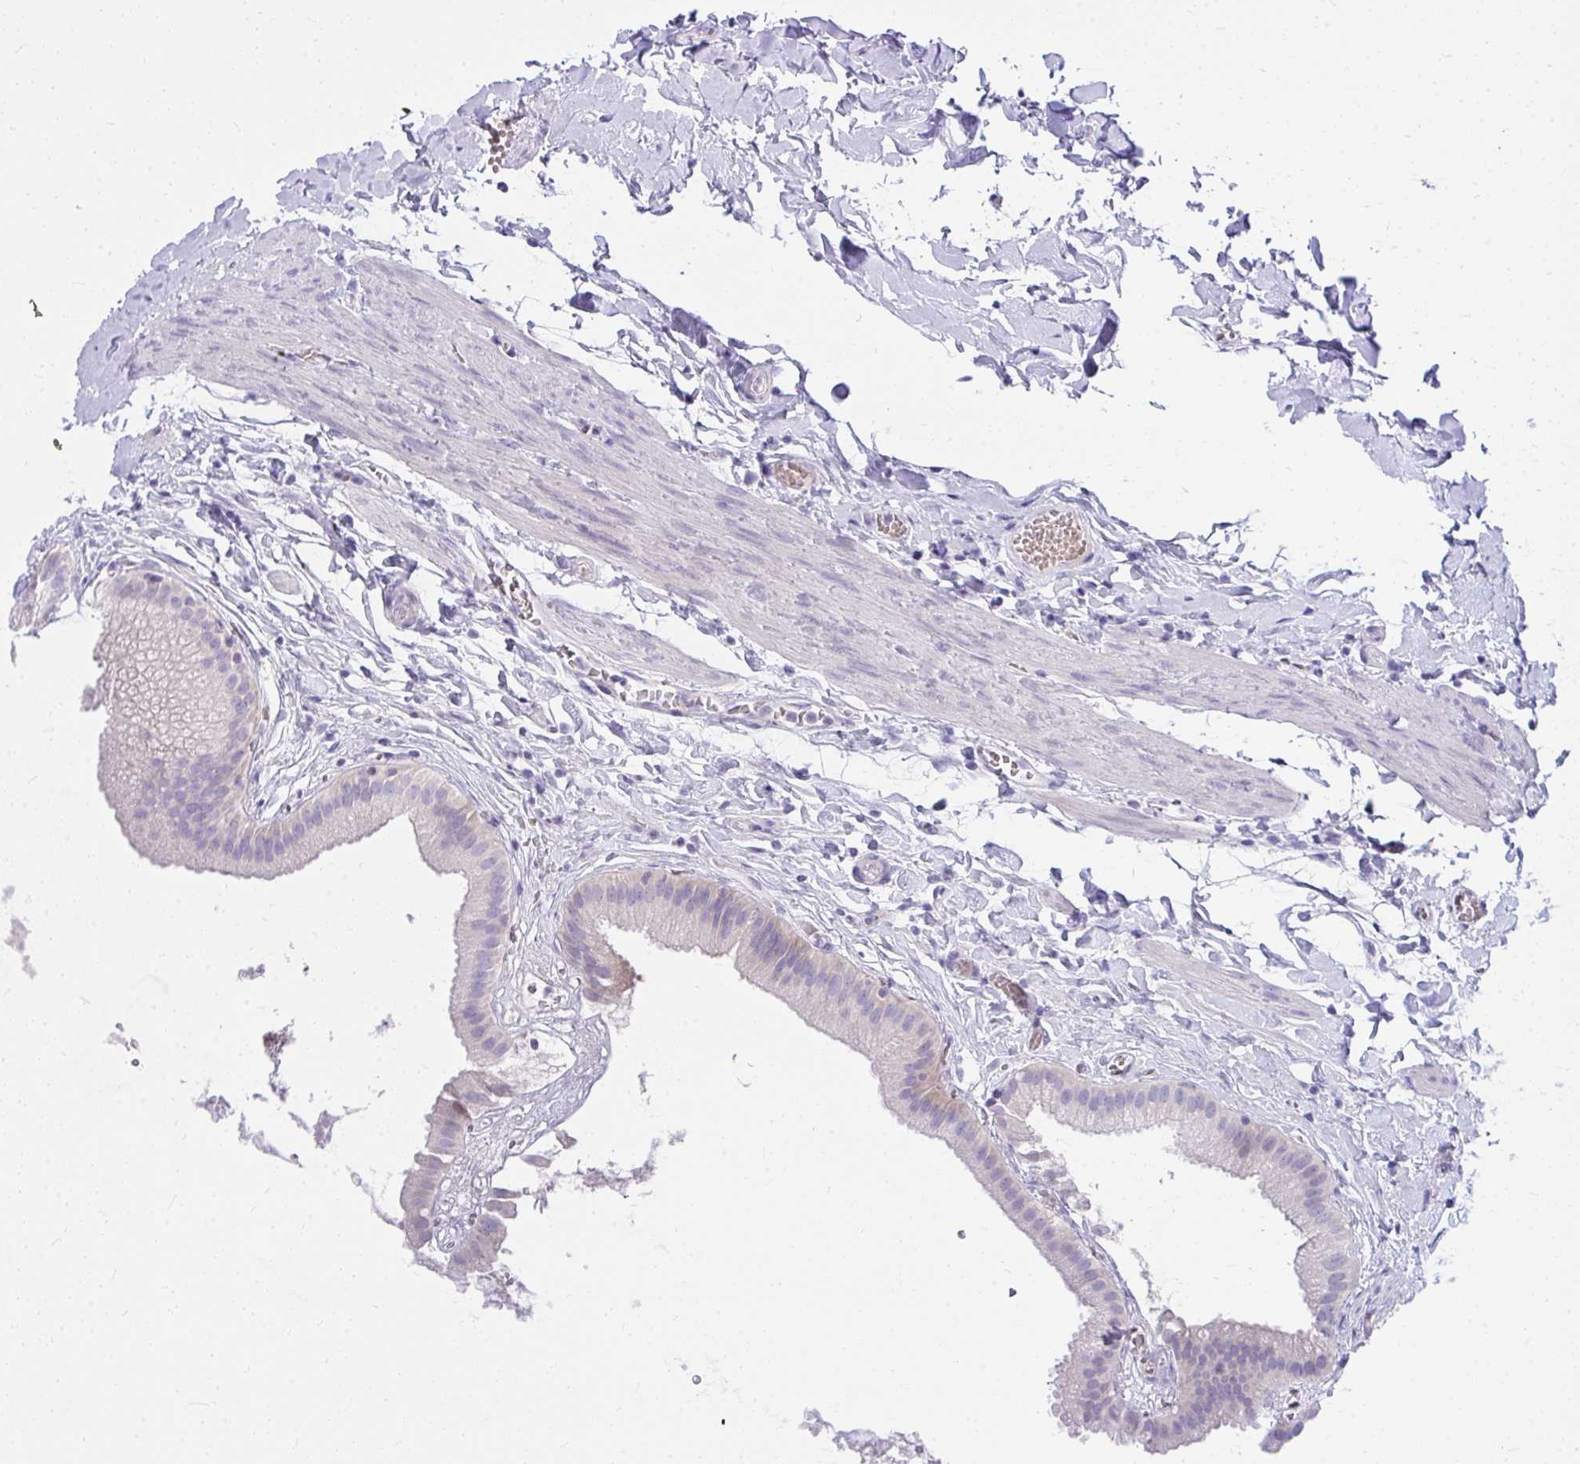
{"staining": {"intensity": "negative", "quantity": "none", "location": "none"}, "tissue": "gallbladder", "cell_type": "Glandular cells", "image_type": "normal", "snomed": [{"axis": "morphology", "description": "Normal tissue, NOS"}, {"axis": "topography", "description": "Gallbladder"}], "caption": "The micrograph shows no staining of glandular cells in benign gallbladder. (DAB (3,3'-diaminobenzidine) IHC with hematoxylin counter stain).", "gene": "LRRC36", "patient": {"sex": "female", "age": 63}}